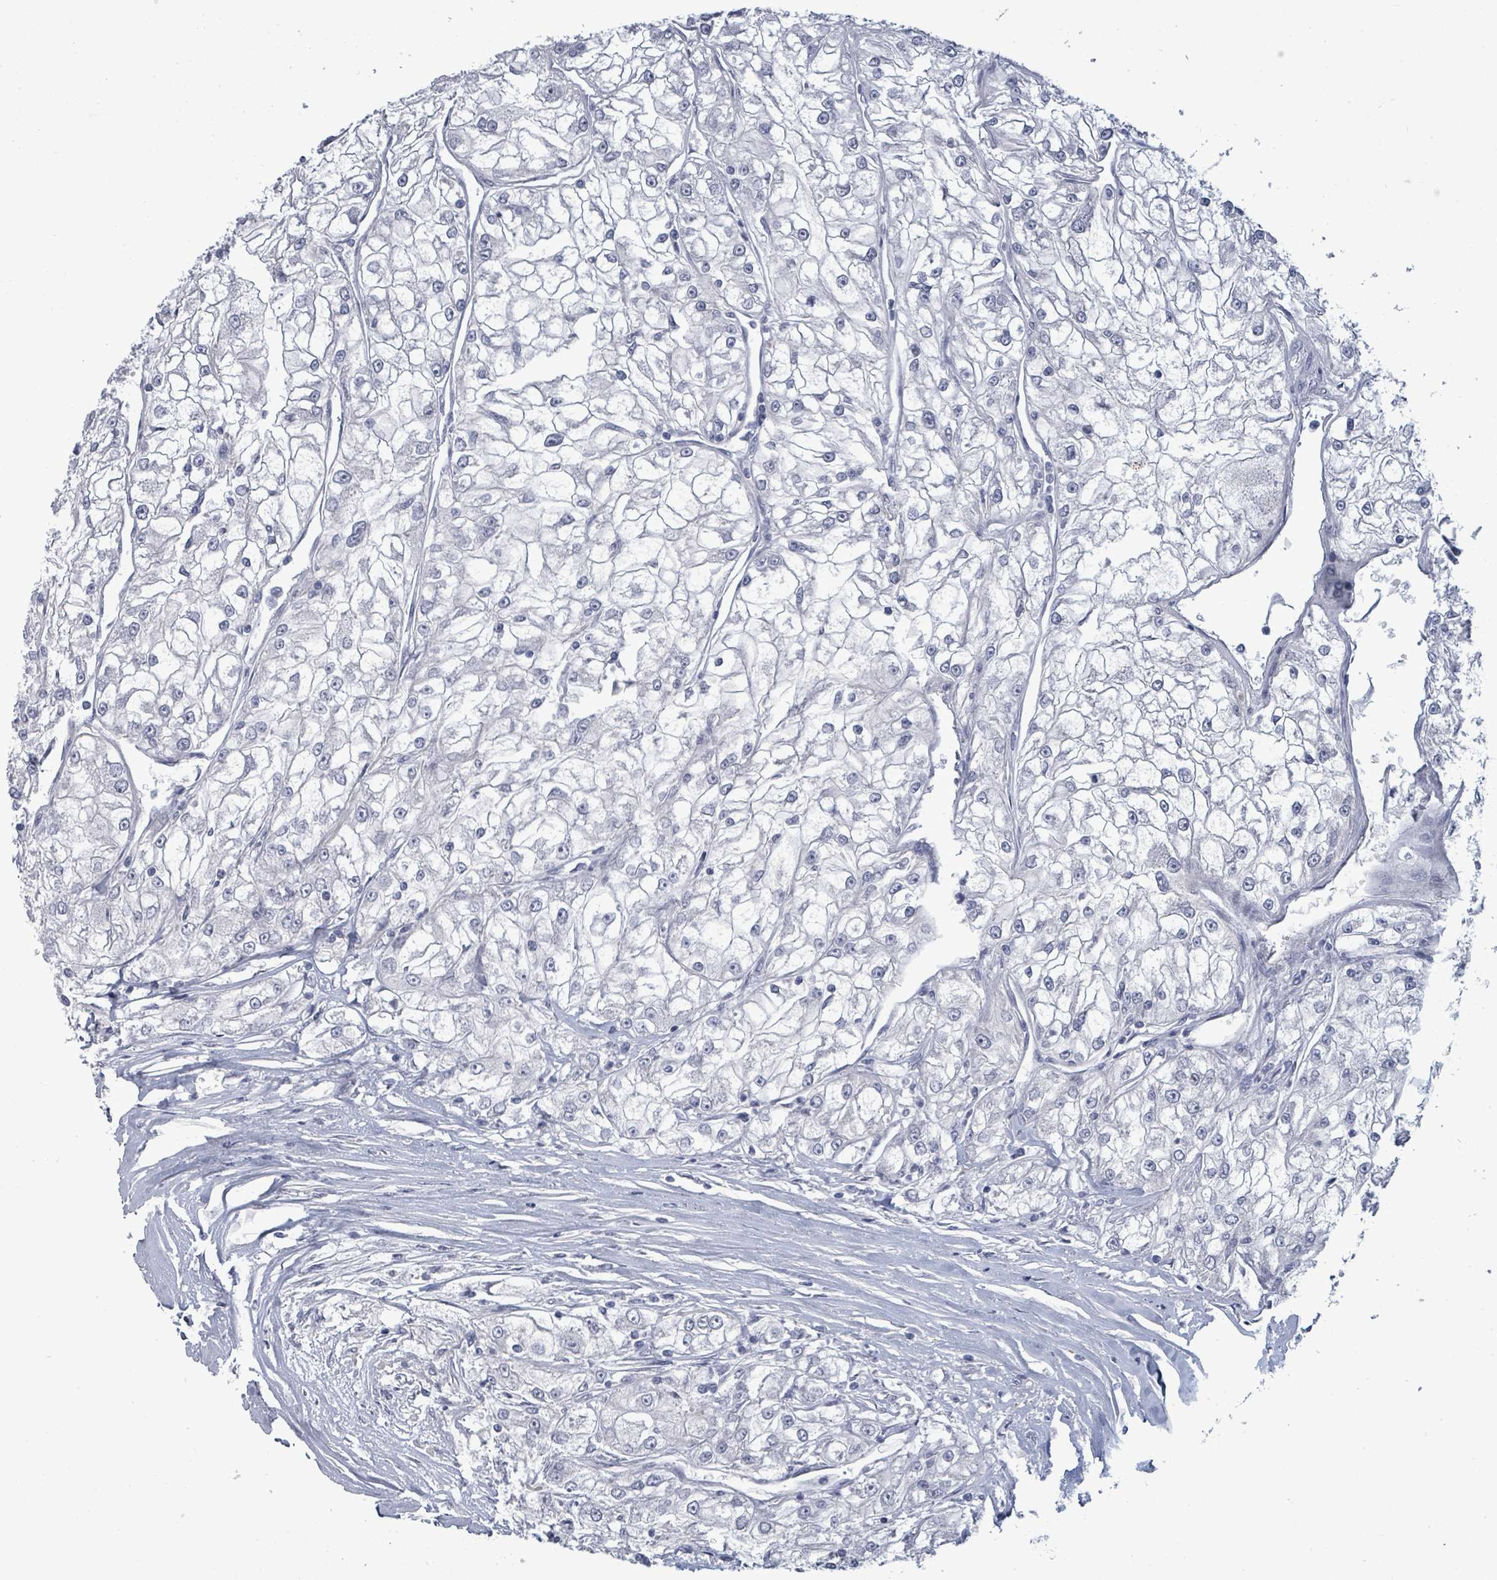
{"staining": {"intensity": "negative", "quantity": "none", "location": "none"}, "tissue": "renal cancer", "cell_type": "Tumor cells", "image_type": "cancer", "snomed": [{"axis": "morphology", "description": "Adenocarcinoma, NOS"}, {"axis": "topography", "description": "Kidney"}], "caption": "This is an IHC photomicrograph of renal adenocarcinoma. There is no expression in tumor cells.", "gene": "ASB12", "patient": {"sex": "female", "age": 72}}